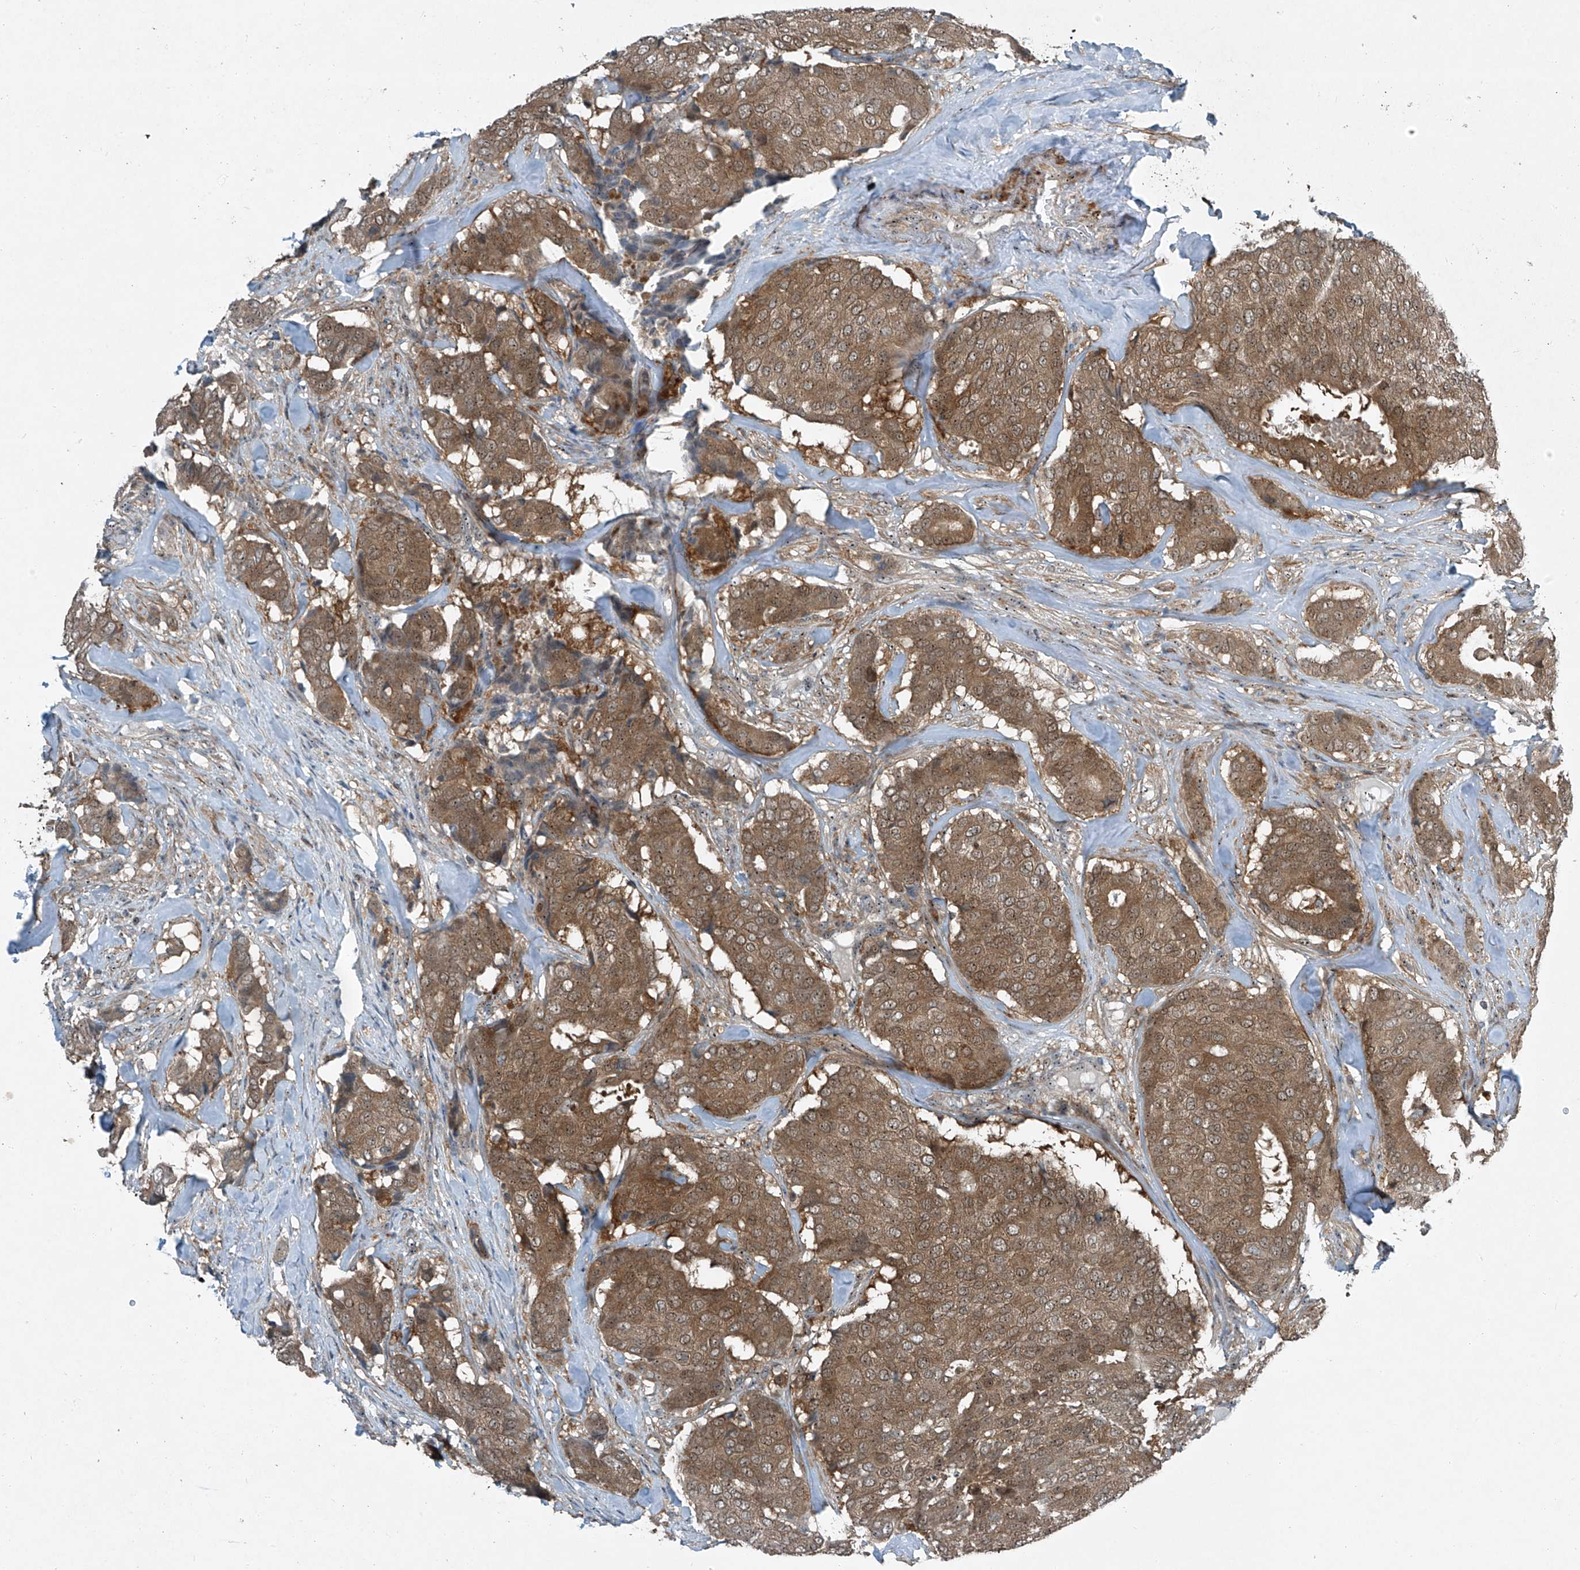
{"staining": {"intensity": "moderate", "quantity": ">75%", "location": "cytoplasmic/membranous,nuclear"}, "tissue": "breast cancer", "cell_type": "Tumor cells", "image_type": "cancer", "snomed": [{"axis": "morphology", "description": "Duct carcinoma"}, {"axis": "topography", "description": "Breast"}], "caption": "Immunohistochemical staining of human breast infiltrating ductal carcinoma reveals medium levels of moderate cytoplasmic/membranous and nuclear protein positivity in about >75% of tumor cells. The staining was performed using DAB to visualize the protein expression in brown, while the nuclei were stained in blue with hematoxylin (Magnification: 20x).", "gene": "PPCS", "patient": {"sex": "female", "age": 75}}